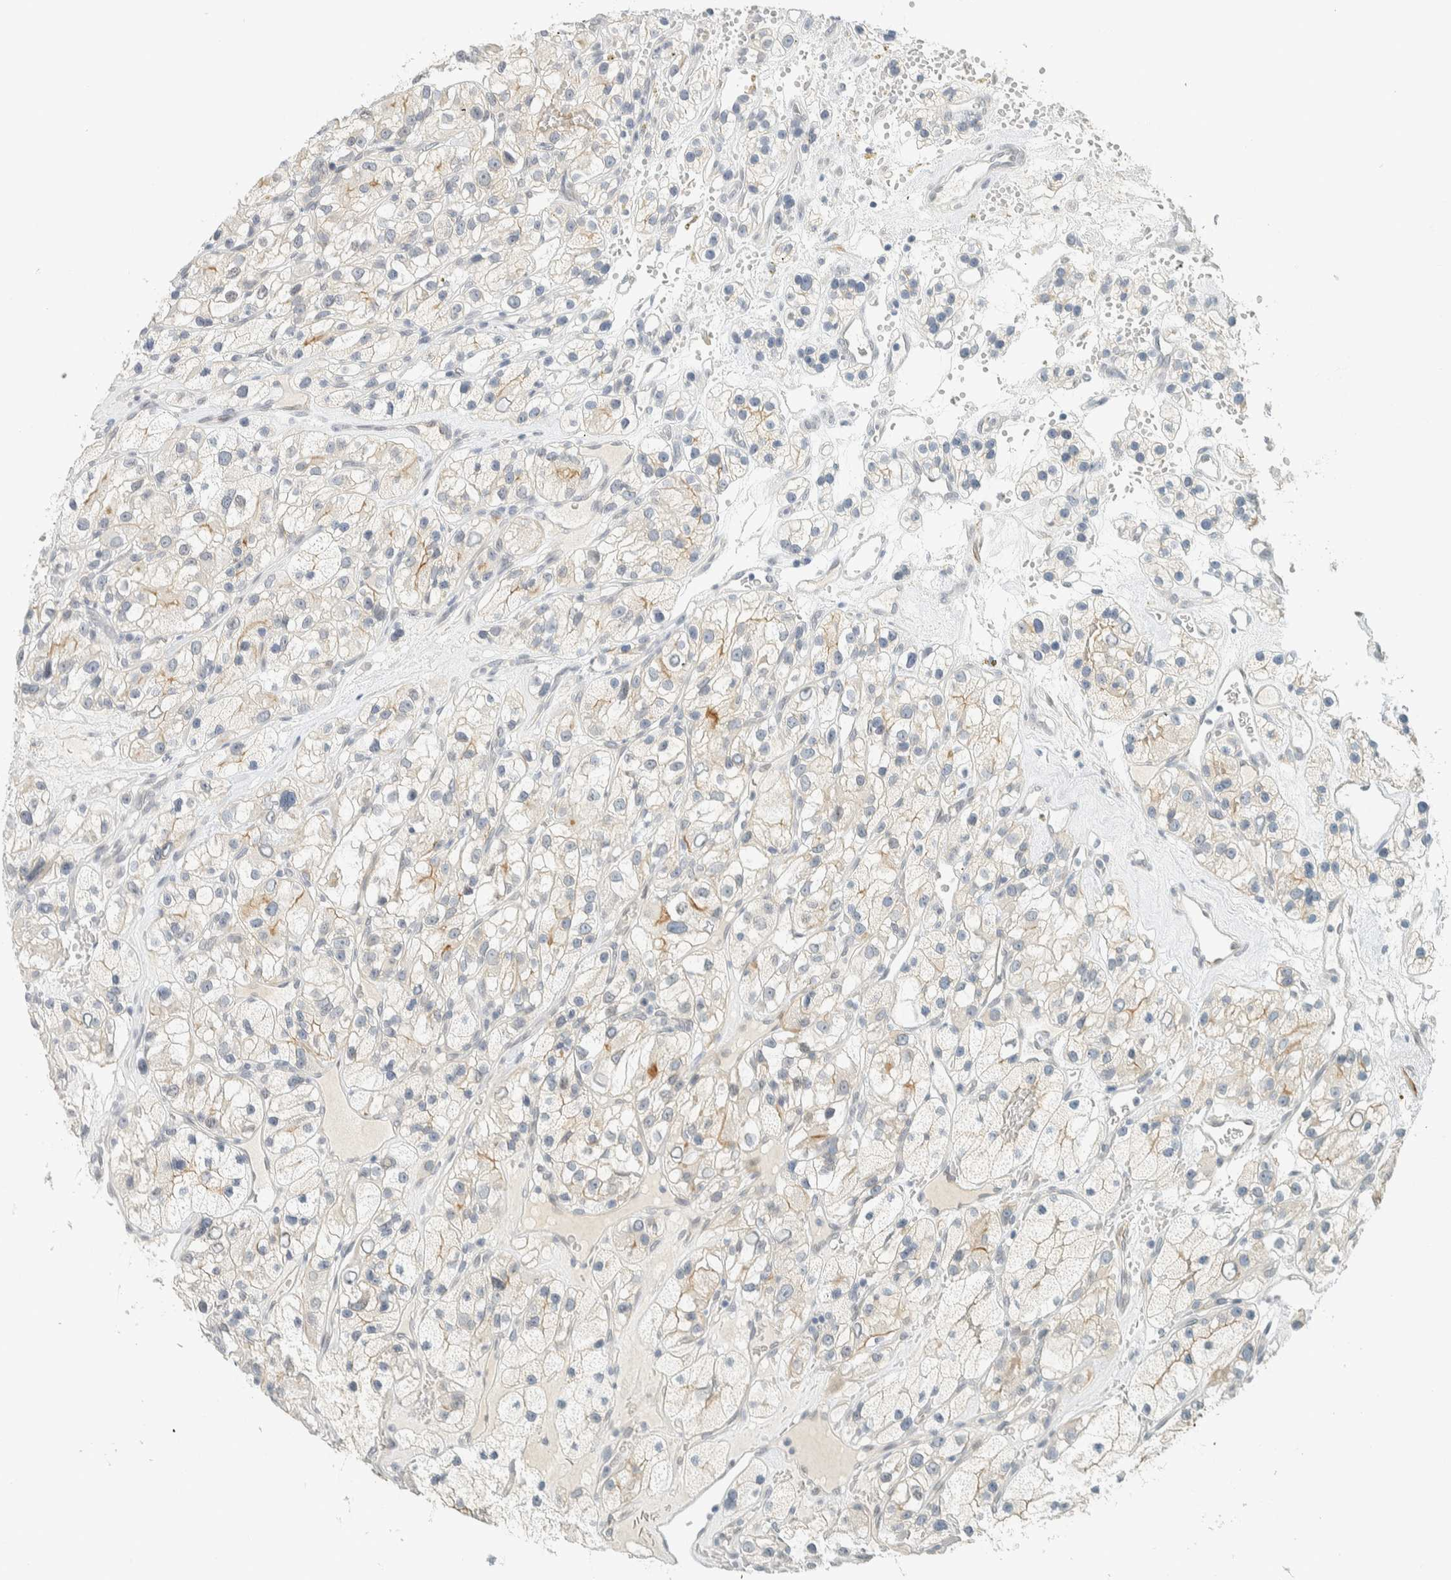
{"staining": {"intensity": "weak", "quantity": "<25%", "location": "cytoplasmic/membranous"}, "tissue": "renal cancer", "cell_type": "Tumor cells", "image_type": "cancer", "snomed": [{"axis": "morphology", "description": "Adenocarcinoma, NOS"}, {"axis": "topography", "description": "Kidney"}], "caption": "This photomicrograph is of renal cancer stained with IHC to label a protein in brown with the nuclei are counter-stained blue. There is no expression in tumor cells. (DAB (3,3'-diaminobenzidine) IHC with hematoxylin counter stain).", "gene": "C1QTNF12", "patient": {"sex": "female", "age": 57}}